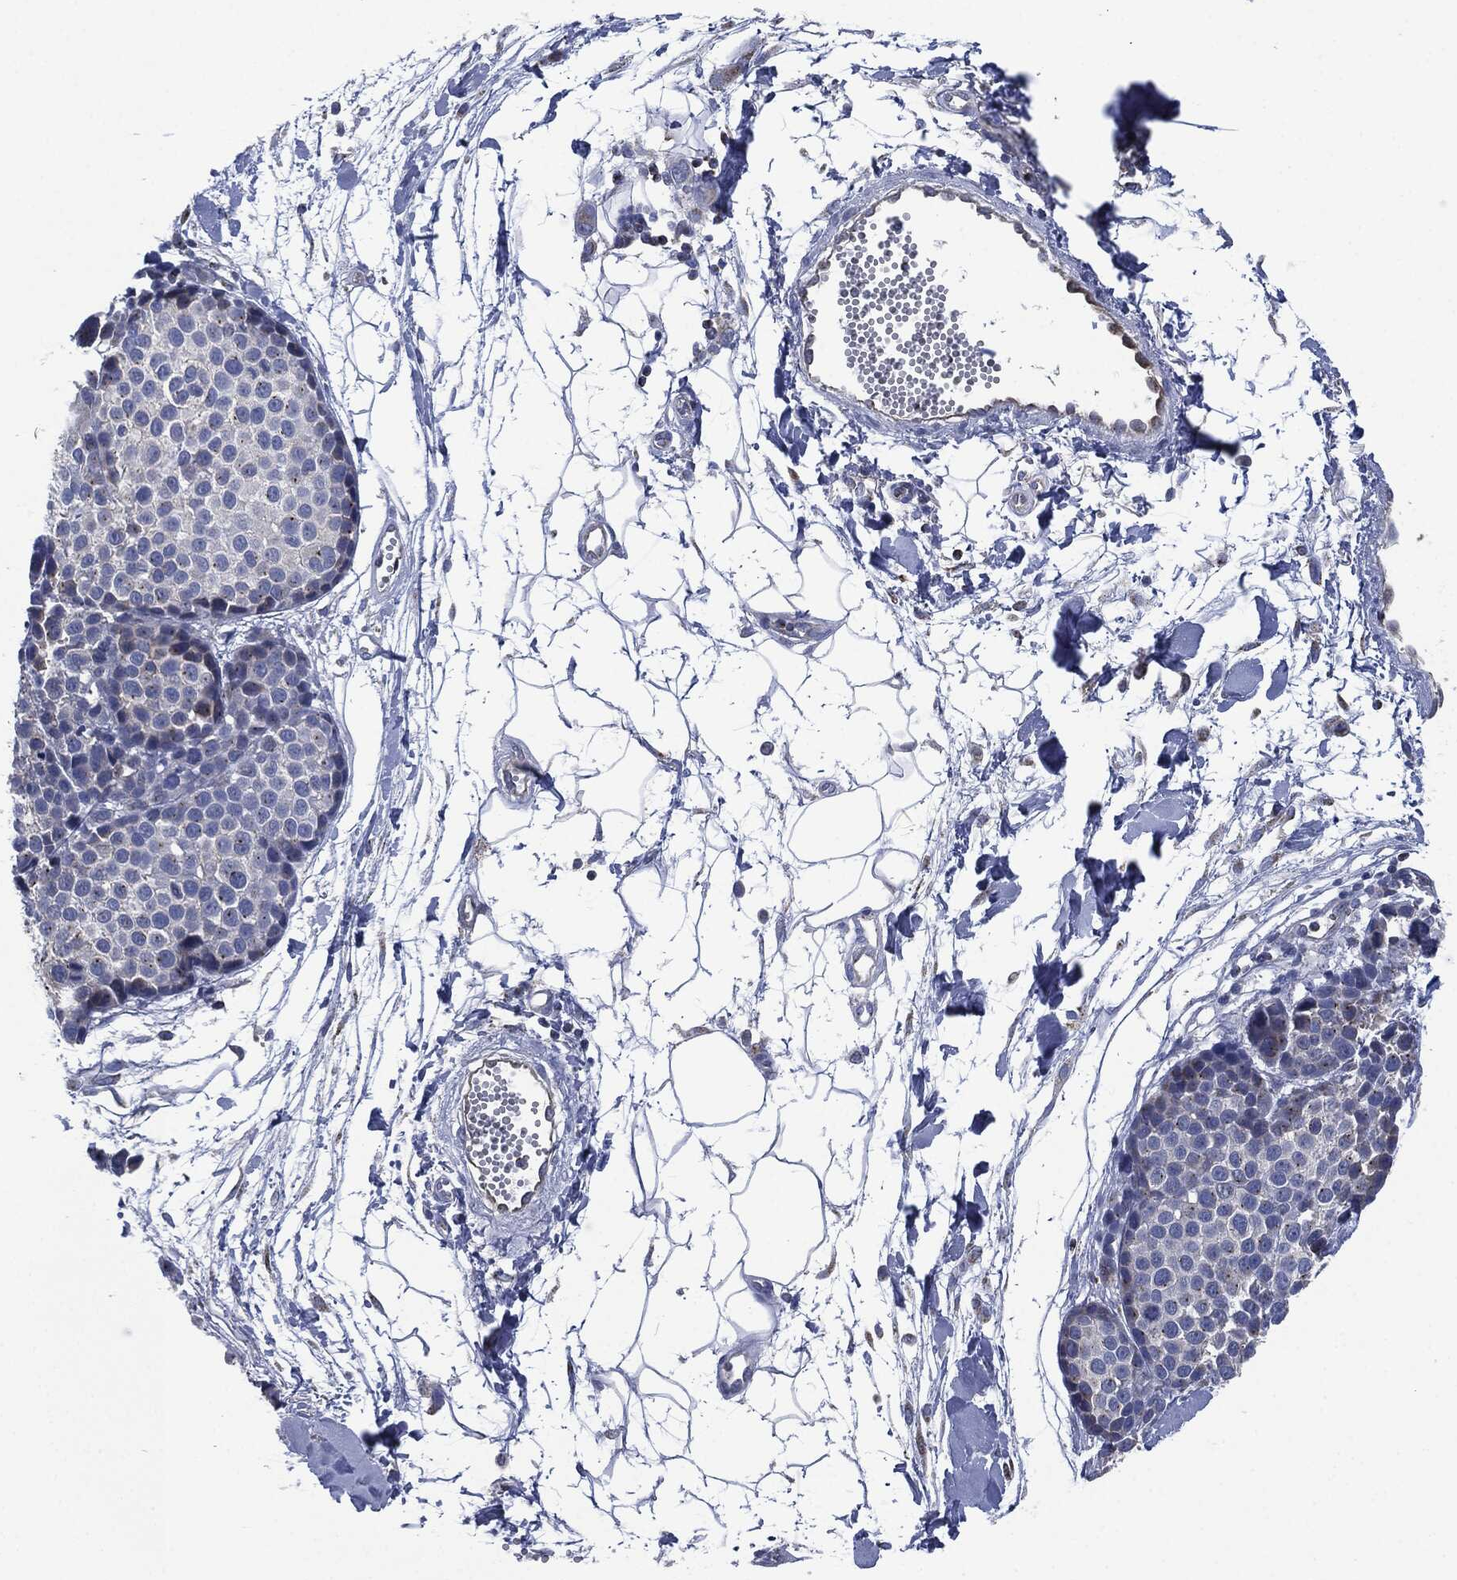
{"staining": {"intensity": "negative", "quantity": "none", "location": "none"}, "tissue": "melanoma", "cell_type": "Tumor cells", "image_type": "cancer", "snomed": [{"axis": "morphology", "description": "Malignant melanoma, NOS"}, {"axis": "topography", "description": "Skin"}], "caption": "The photomicrograph shows no significant expression in tumor cells of melanoma.", "gene": "SHROOM2", "patient": {"sex": "female", "age": 86}}